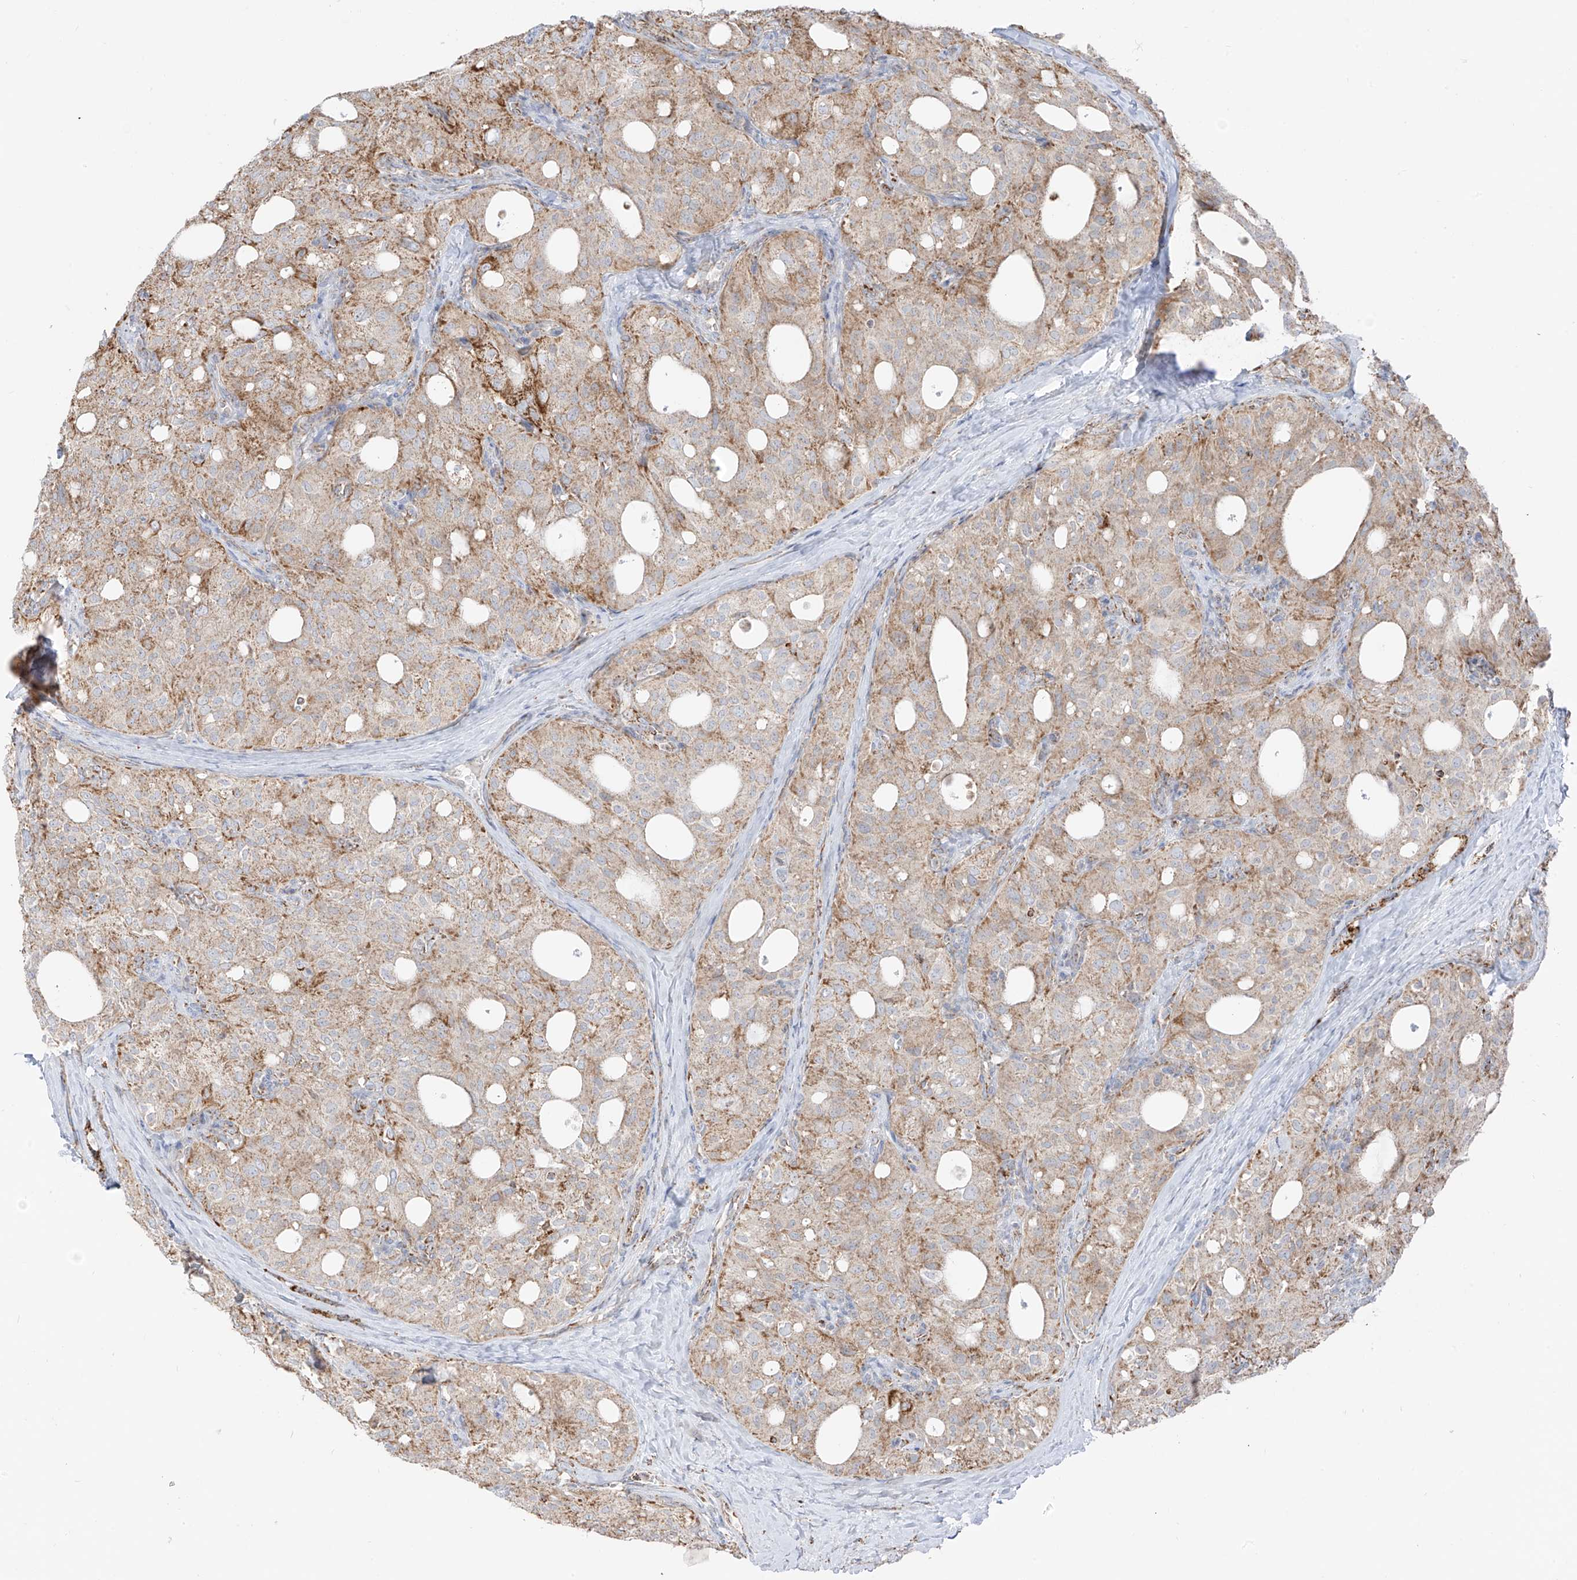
{"staining": {"intensity": "weak", "quantity": ">75%", "location": "cytoplasmic/membranous"}, "tissue": "thyroid cancer", "cell_type": "Tumor cells", "image_type": "cancer", "snomed": [{"axis": "morphology", "description": "Follicular adenoma carcinoma, NOS"}, {"axis": "topography", "description": "Thyroid gland"}], "caption": "Thyroid cancer (follicular adenoma carcinoma) was stained to show a protein in brown. There is low levels of weak cytoplasmic/membranous staining in about >75% of tumor cells.", "gene": "ETHE1", "patient": {"sex": "male", "age": 75}}